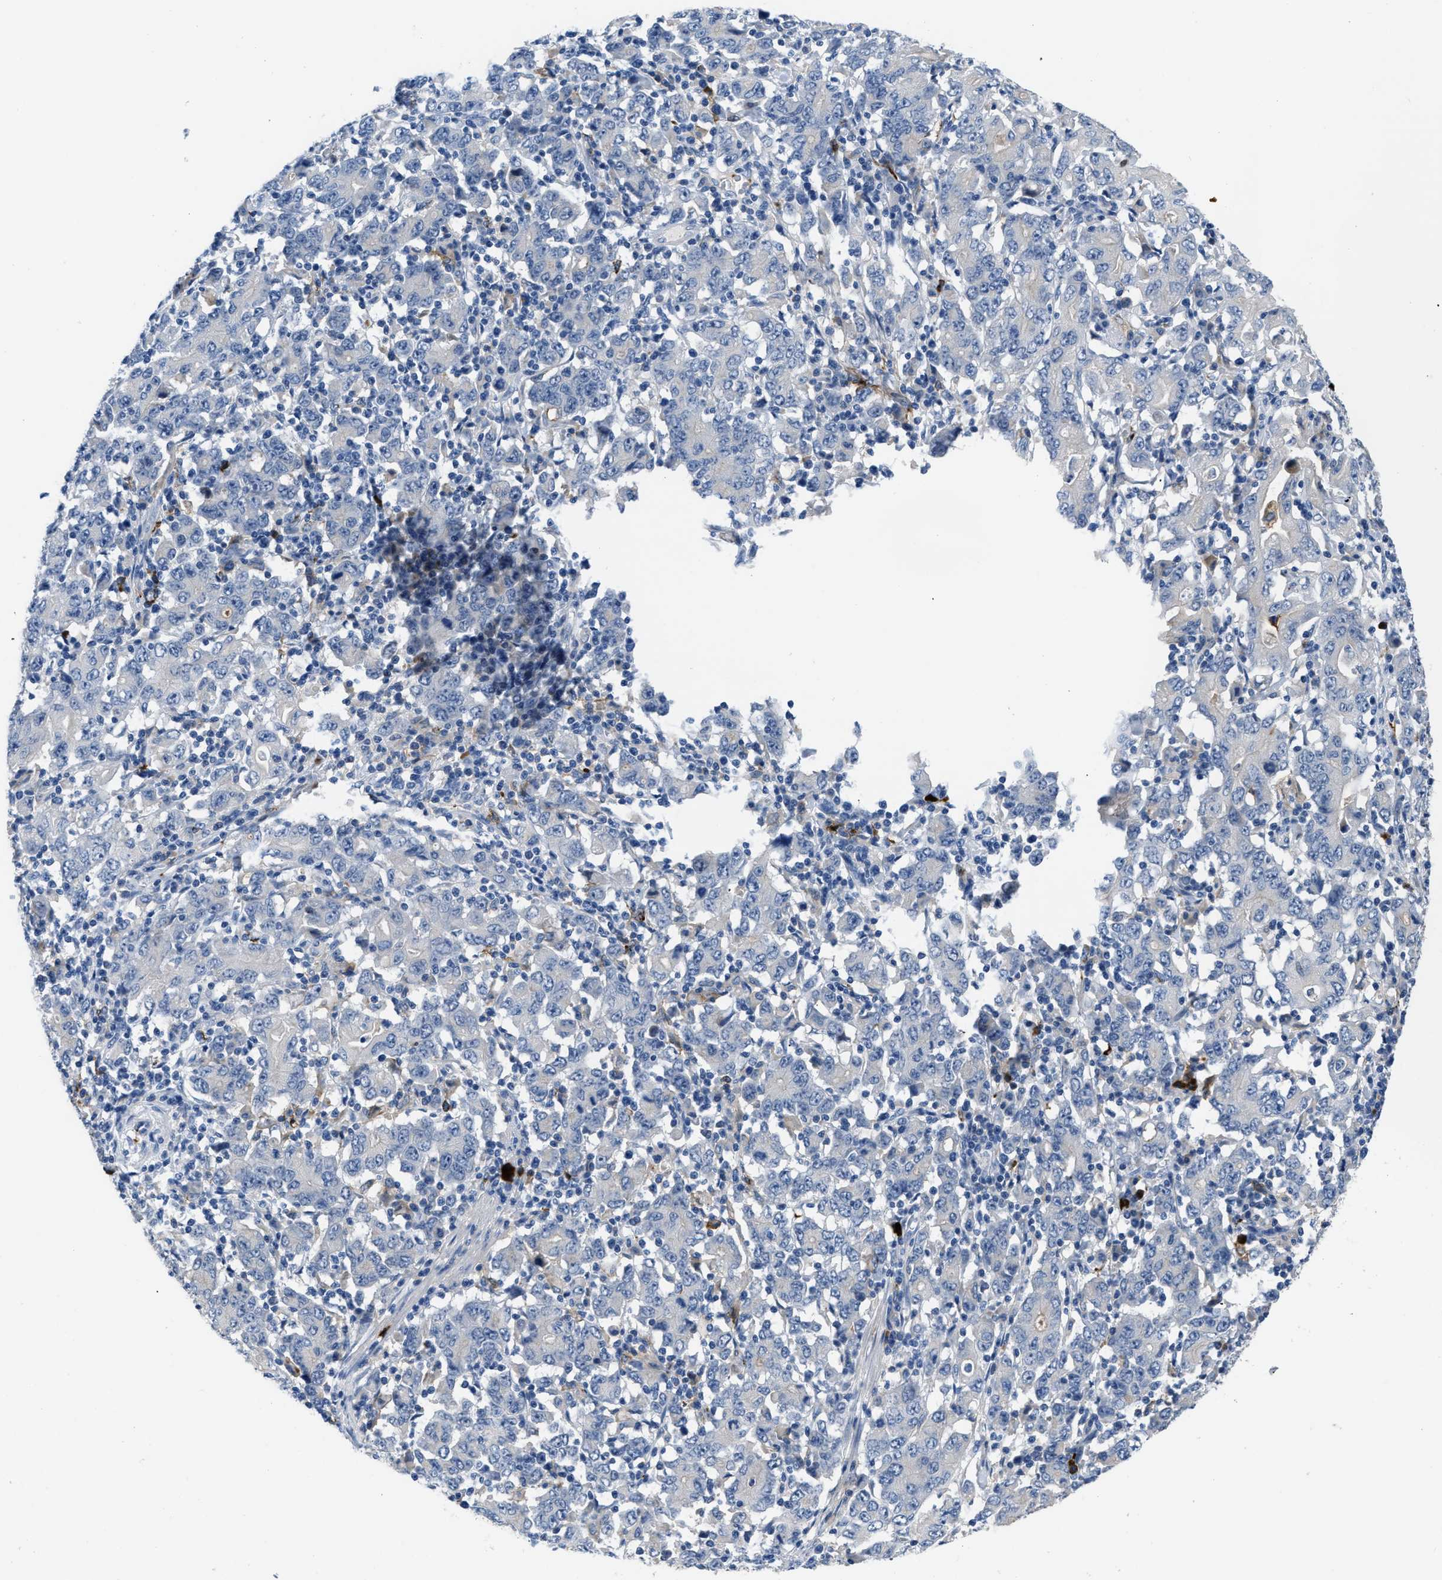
{"staining": {"intensity": "negative", "quantity": "none", "location": "none"}, "tissue": "stomach cancer", "cell_type": "Tumor cells", "image_type": "cancer", "snomed": [{"axis": "morphology", "description": "Adenocarcinoma, NOS"}, {"axis": "topography", "description": "Stomach, upper"}], "caption": "The histopathology image displays no significant positivity in tumor cells of stomach adenocarcinoma. Nuclei are stained in blue.", "gene": "FGF18", "patient": {"sex": "male", "age": 69}}